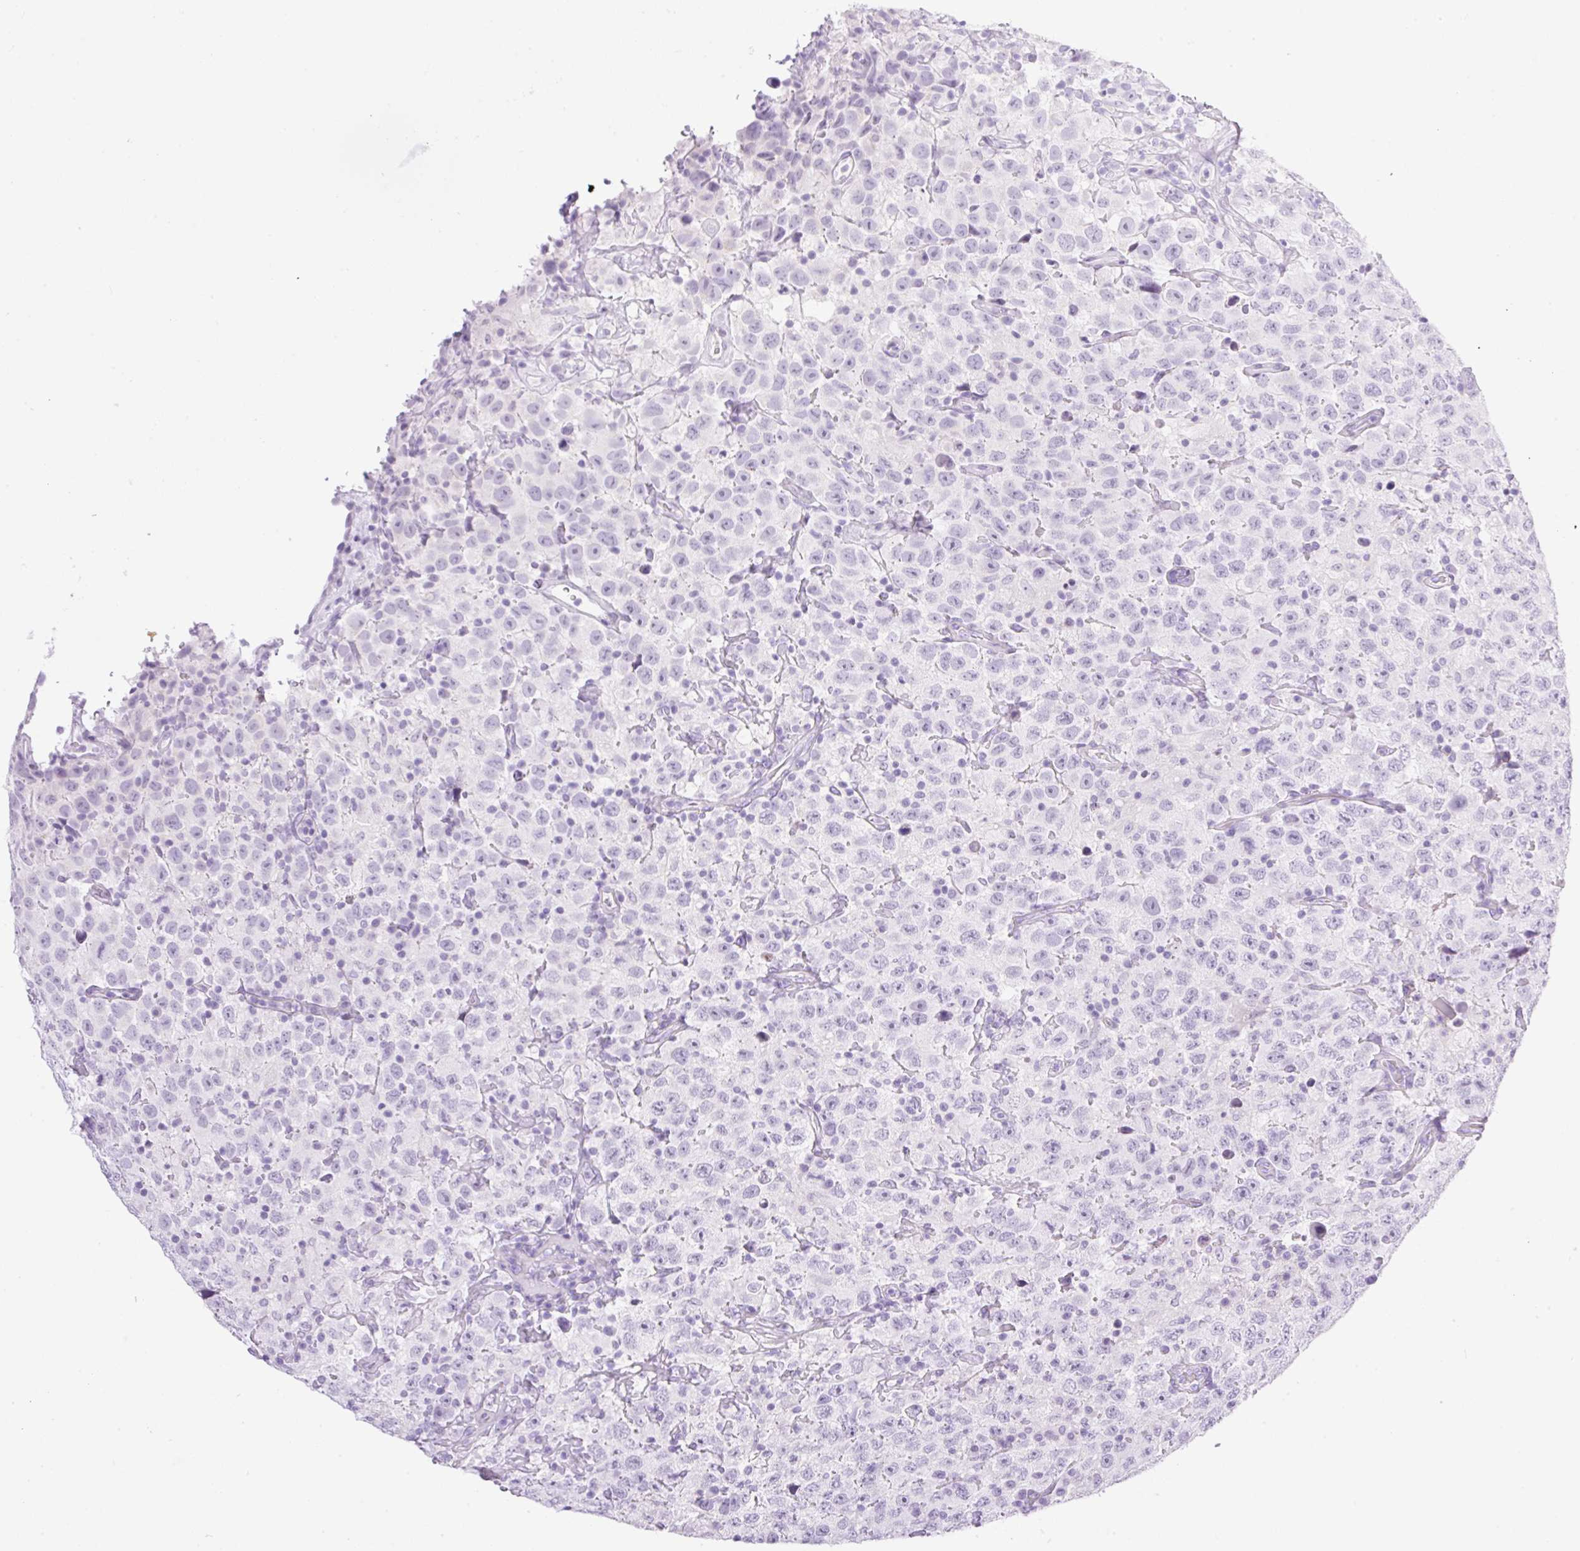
{"staining": {"intensity": "negative", "quantity": "none", "location": "none"}, "tissue": "testis cancer", "cell_type": "Tumor cells", "image_type": "cancer", "snomed": [{"axis": "morphology", "description": "Seminoma, NOS"}, {"axis": "topography", "description": "Testis"}], "caption": "Human testis cancer (seminoma) stained for a protein using IHC reveals no staining in tumor cells.", "gene": "SPRR4", "patient": {"sex": "male", "age": 41}}